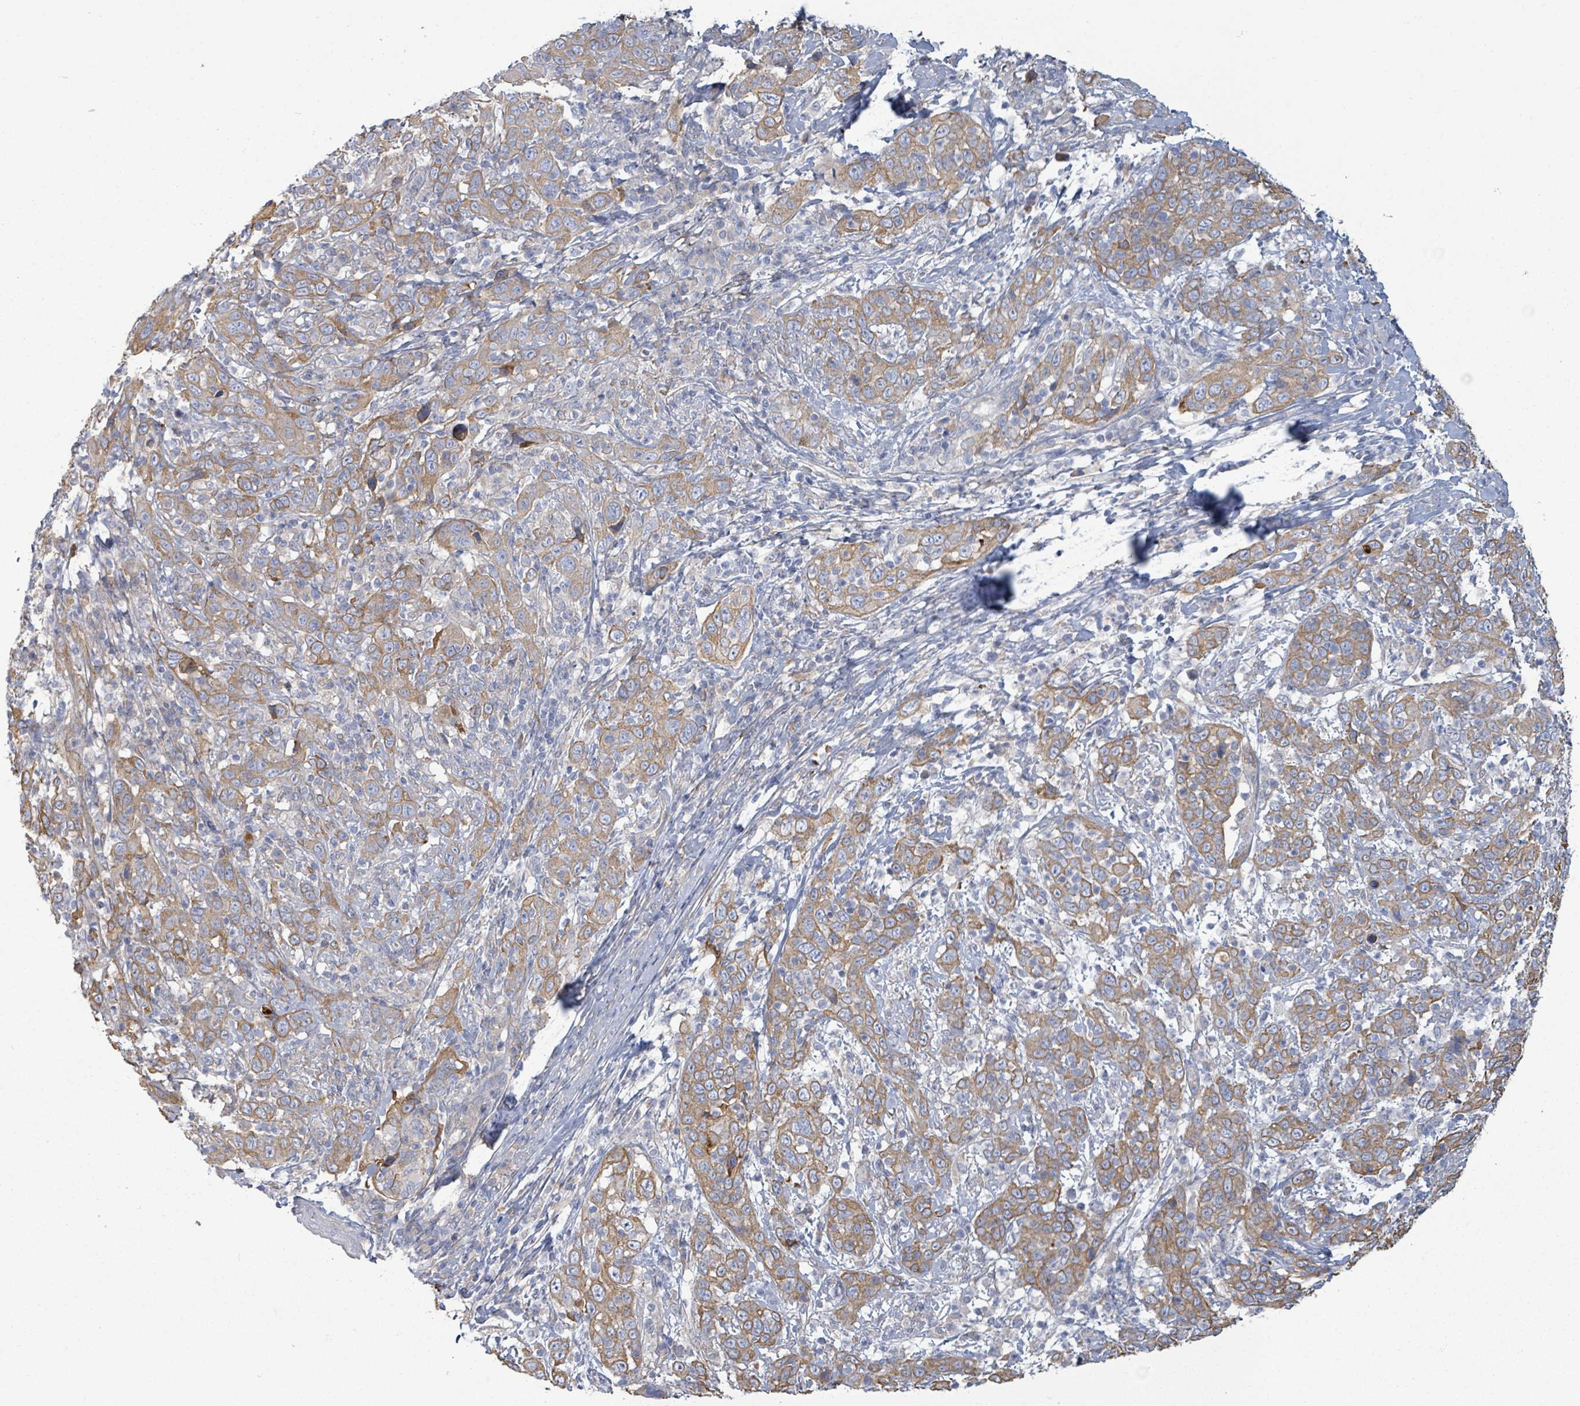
{"staining": {"intensity": "moderate", "quantity": ">75%", "location": "cytoplasmic/membranous"}, "tissue": "cervical cancer", "cell_type": "Tumor cells", "image_type": "cancer", "snomed": [{"axis": "morphology", "description": "Squamous cell carcinoma, NOS"}, {"axis": "topography", "description": "Cervix"}], "caption": "Immunohistochemistry of human squamous cell carcinoma (cervical) demonstrates medium levels of moderate cytoplasmic/membranous staining in about >75% of tumor cells.", "gene": "COL13A1", "patient": {"sex": "female", "age": 46}}